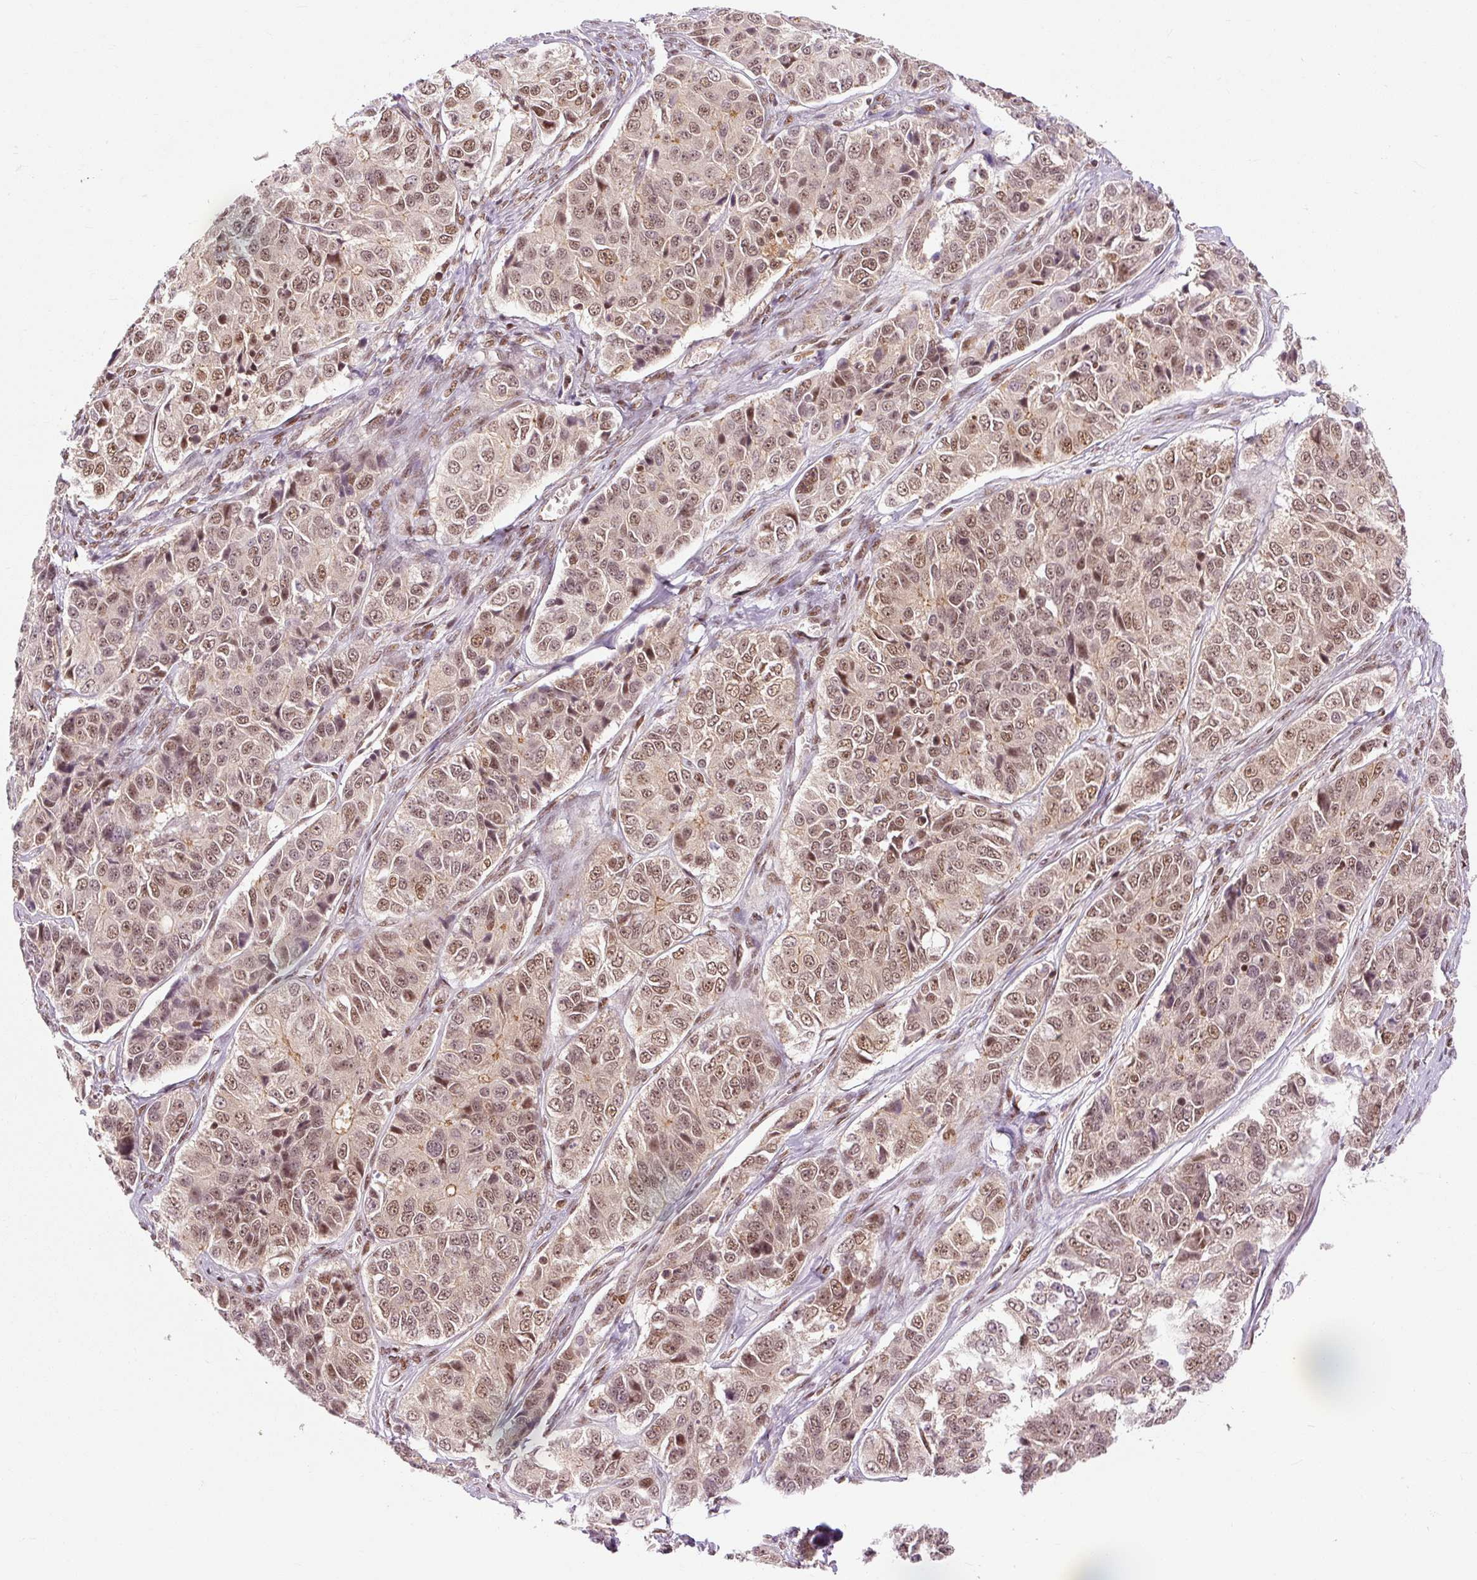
{"staining": {"intensity": "moderate", "quantity": ">75%", "location": "nuclear"}, "tissue": "ovarian cancer", "cell_type": "Tumor cells", "image_type": "cancer", "snomed": [{"axis": "morphology", "description": "Carcinoma, endometroid"}, {"axis": "topography", "description": "Ovary"}], "caption": "Immunohistochemical staining of human ovarian endometroid carcinoma reveals medium levels of moderate nuclear protein positivity in about >75% of tumor cells. (Stains: DAB (3,3'-diaminobenzidine) in brown, nuclei in blue, Microscopy: brightfield microscopy at high magnification).", "gene": "CSTF1", "patient": {"sex": "female", "age": 51}}